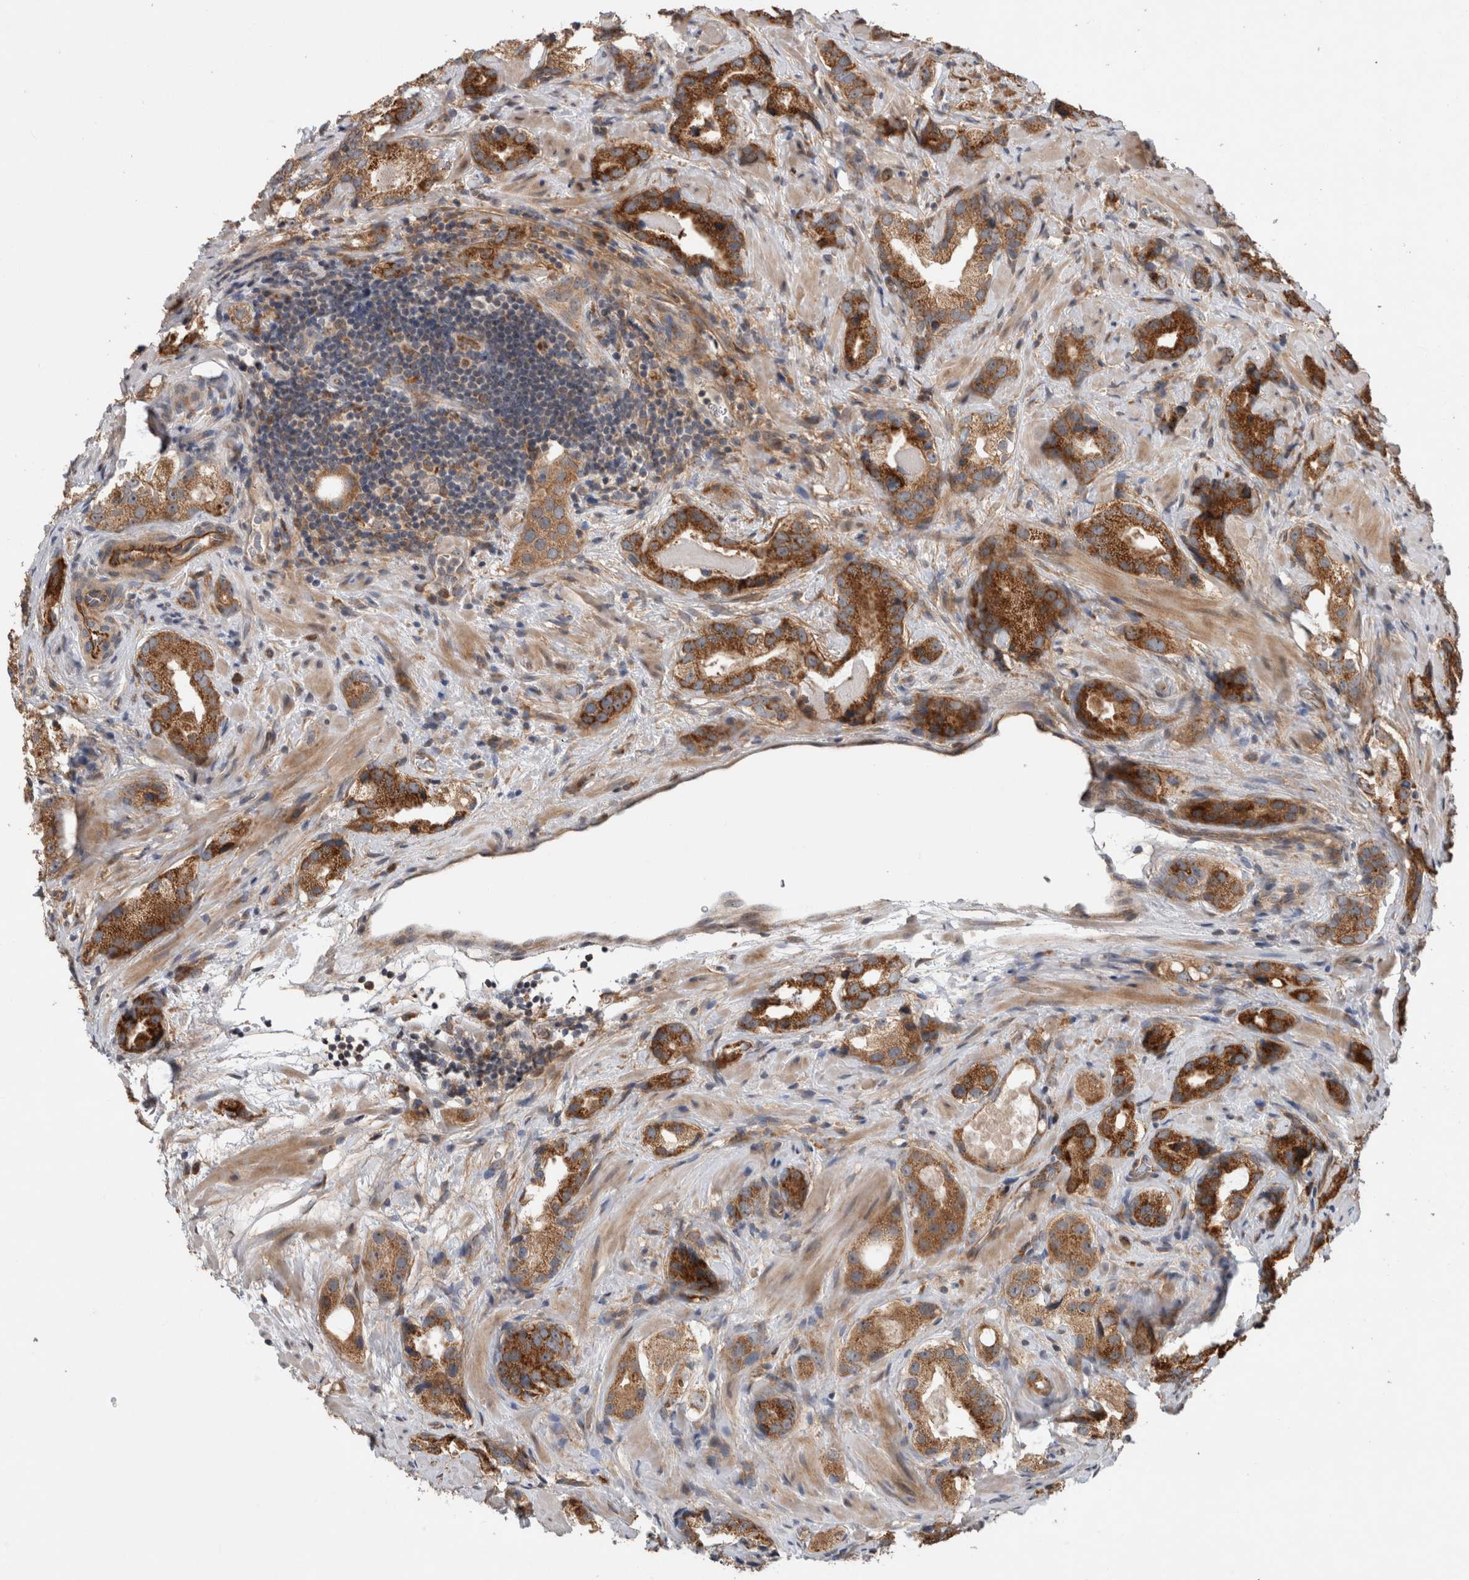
{"staining": {"intensity": "strong", "quantity": ">75%", "location": "cytoplasmic/membranous"}, "tissue": "prostate cancer", "cell_type": "Tumor cells", "image_type": "cancer", "snomed": [{"axis": "morphology", "description": "Adenocarcinoma, High grade"}, {"axis": "topography", "description": "Prostate"}], "caption": "Approximately >75% of tumor cells in prostate high-grade adenocarcinoma show strong cytoplasmic/membranous protein staining as visualized by brown immunohistochemical staining.", "gene": "ADGRL3", "patient": {"sex": "male", "age": 63}}